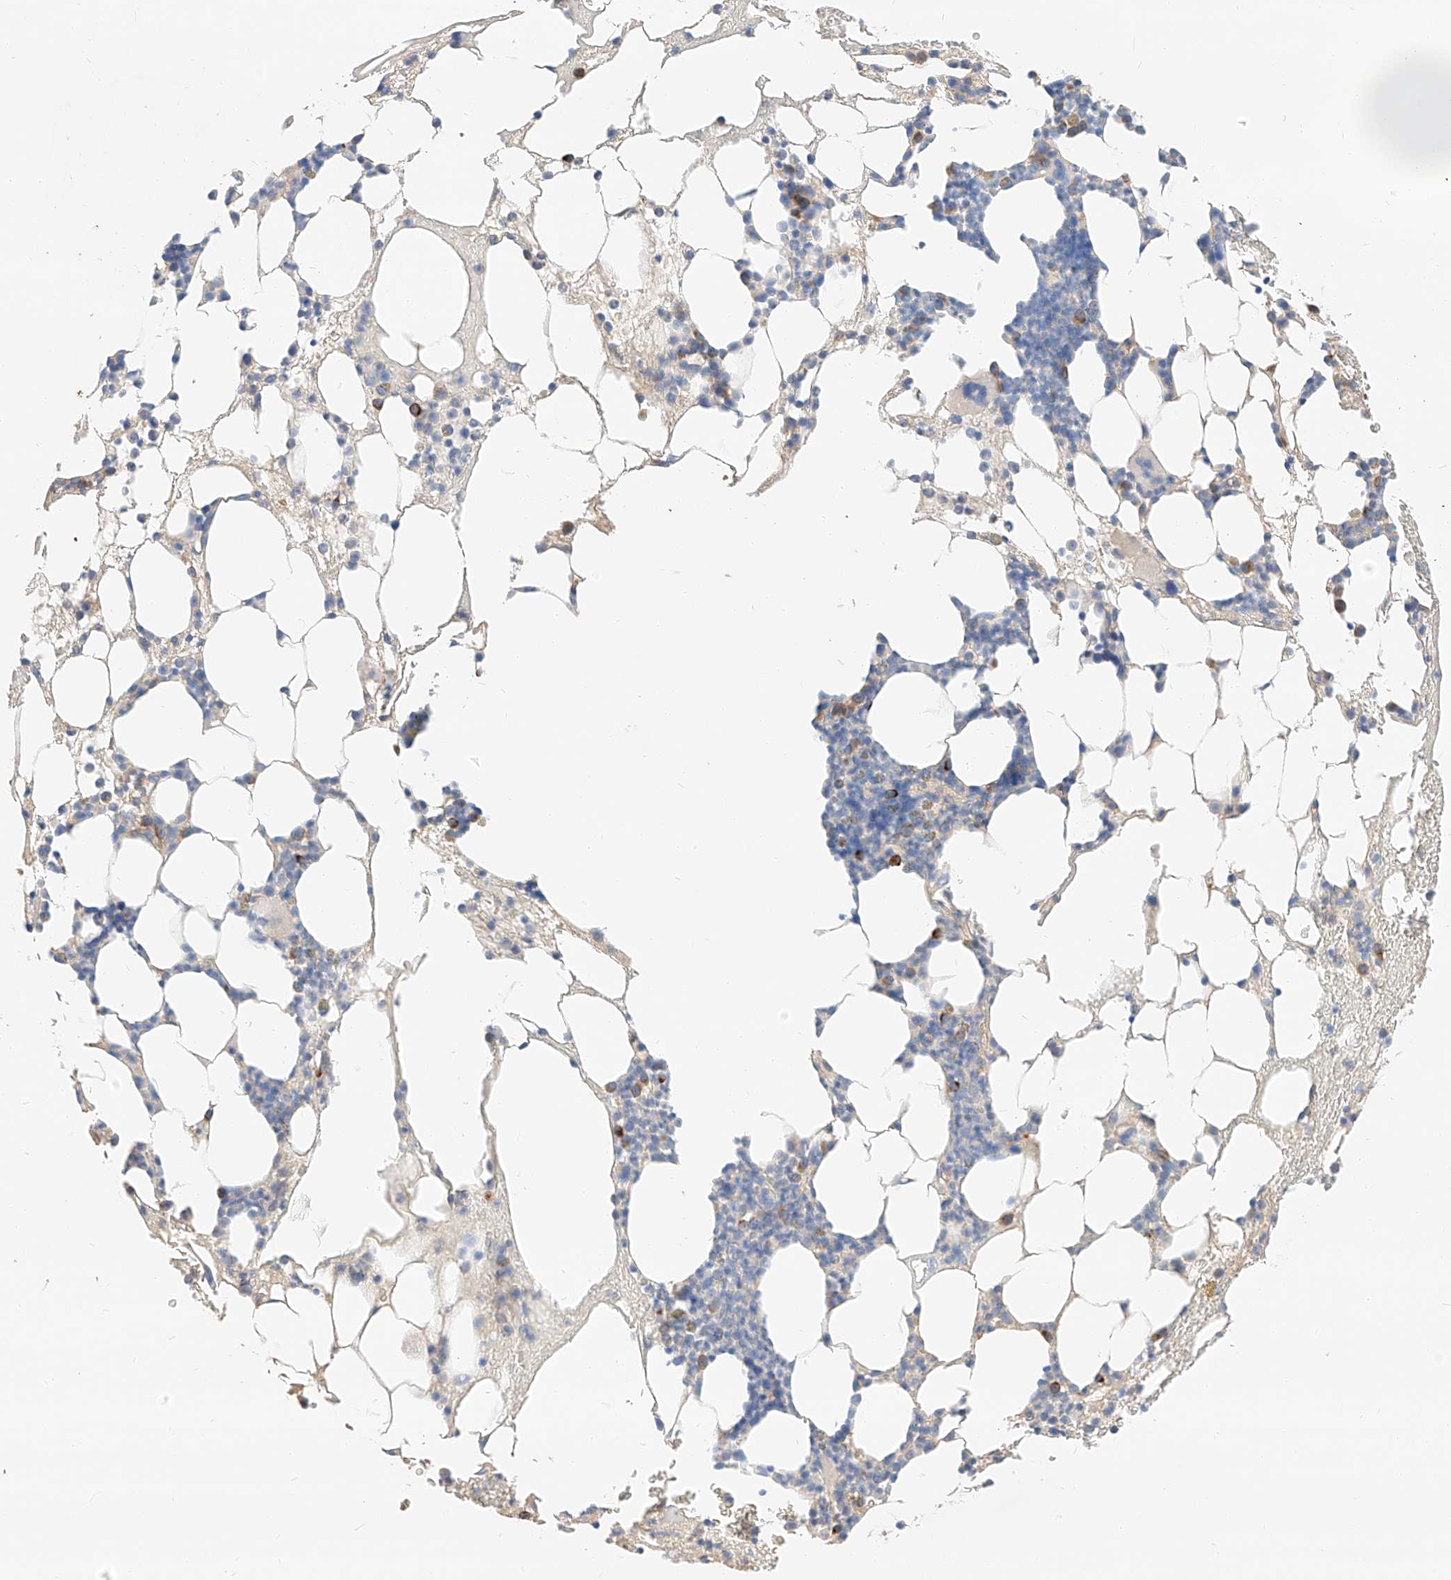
{"staining": {"intensity": "moderate", "quantity": "<25%", "location": "cytoplasmic/membranous"}, "tissue": "bone marrow", "cell_type": "Hematopoietic cells", "image_type": "normal", "snomed": [{"axis": "morphology", "description": "Normal tissue, NOS"}, {"axis": "morphology", "description": "Inflammation, NOS"}, {"axis": "topography", "description": "Bone marrow"}], "caption": "Bone marrow stained with DAB immunohistochemistry displays low levels of moderate cytoplasmic/membranous staining in about <25% of hematopoietic cells.", "gene": "MAP7", "patient": {"sex": "female", "age": 78}}